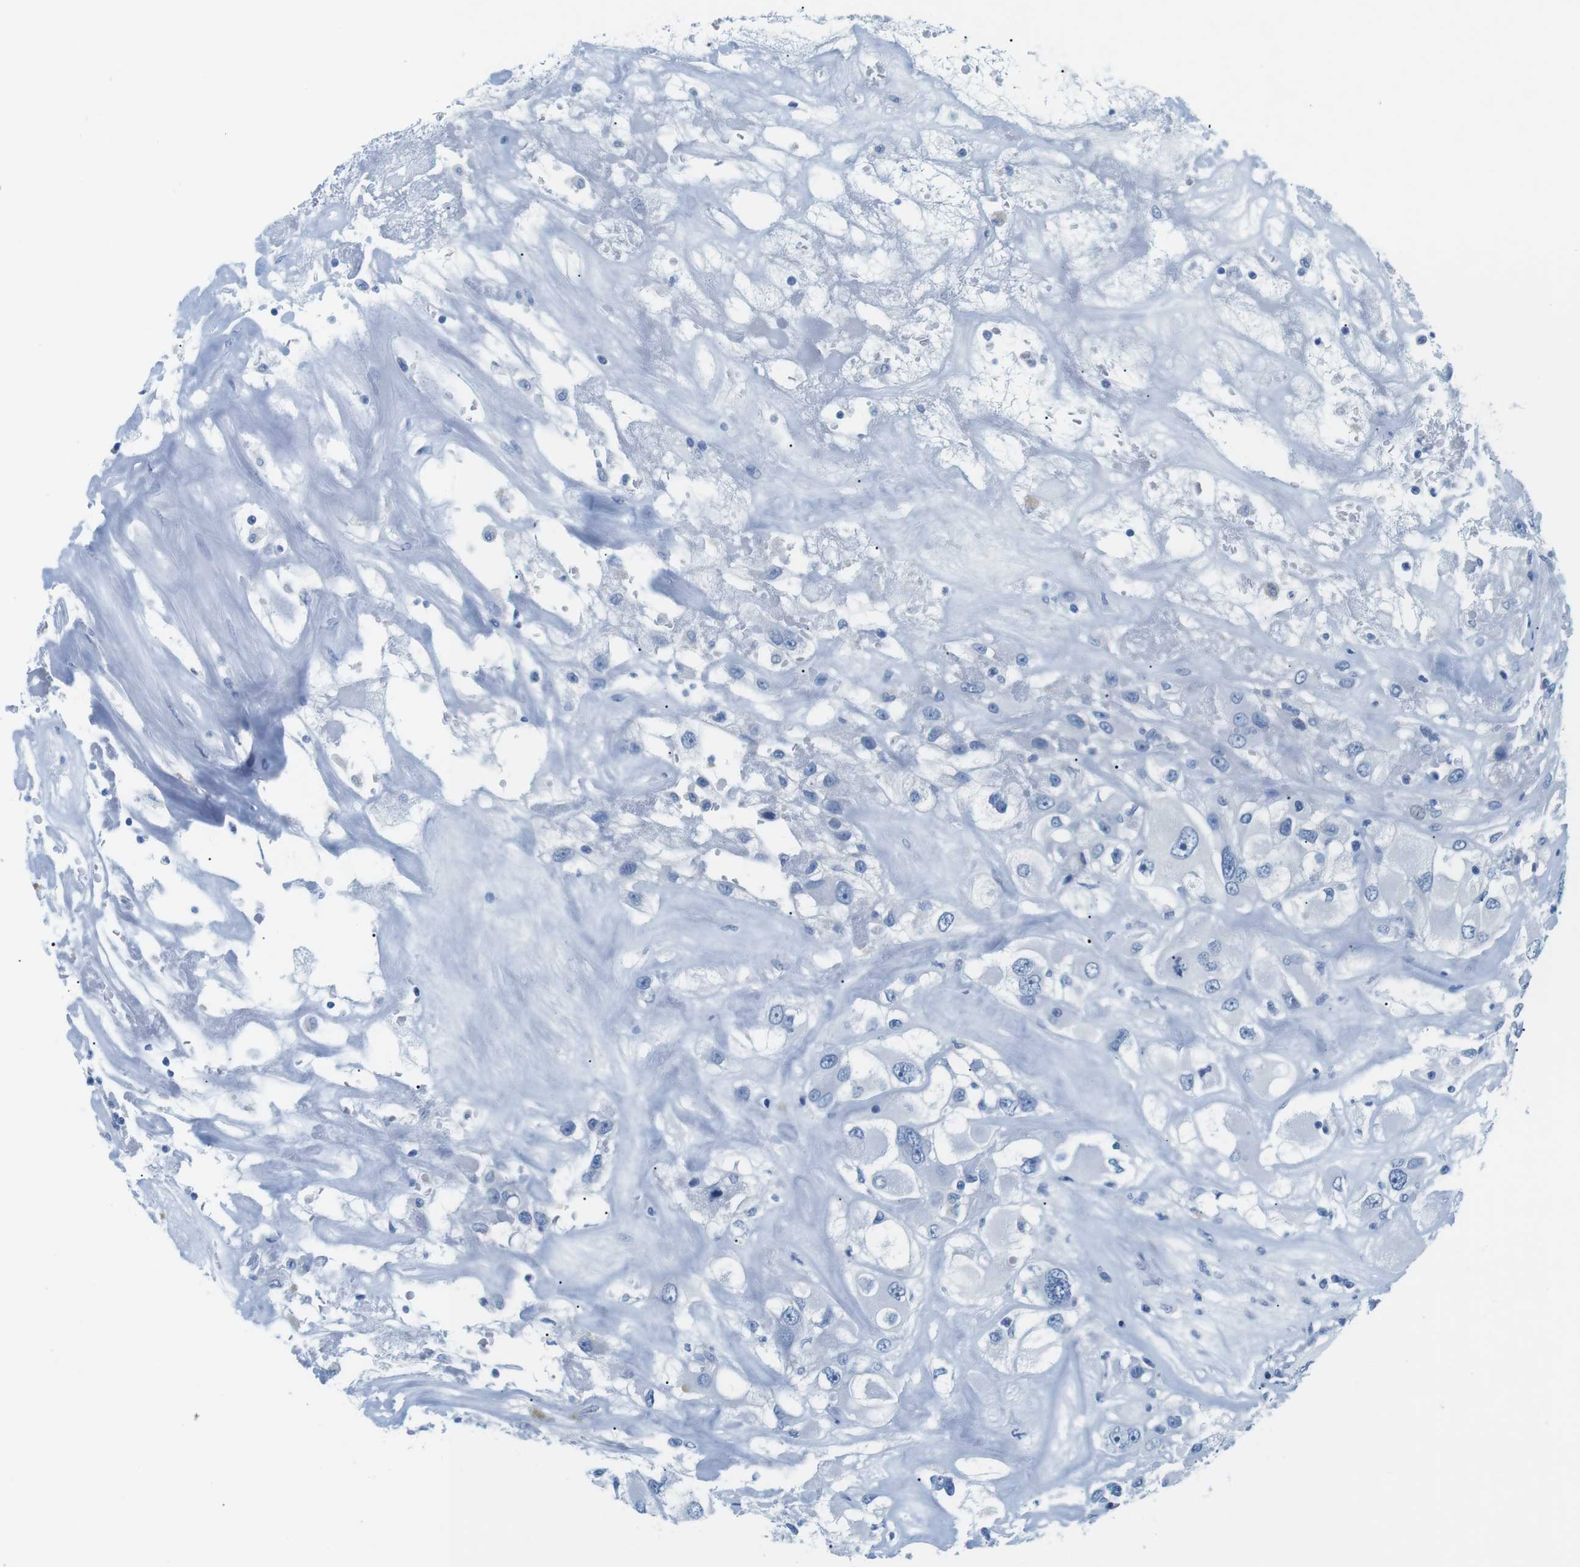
{"staining": {"intensity": "negative", "quantity": "none", "location": "none"}, "tissue": "renal cancer", "cell_type": "Tumor cells", "image_type": "cancer", "snomed": [{"axis": "morphology", "description": "Adenocarcinoma, NOS"}, {"axis": "topography", "description": "Kidney"}], "caption": "Adenocarcinoma (renal) stained for a protein using immunohistochemistry (IHC) demonstrates no staining tumor cells.", "gene": "MUC2", "patient": {"sex": "female", "age": 52}}